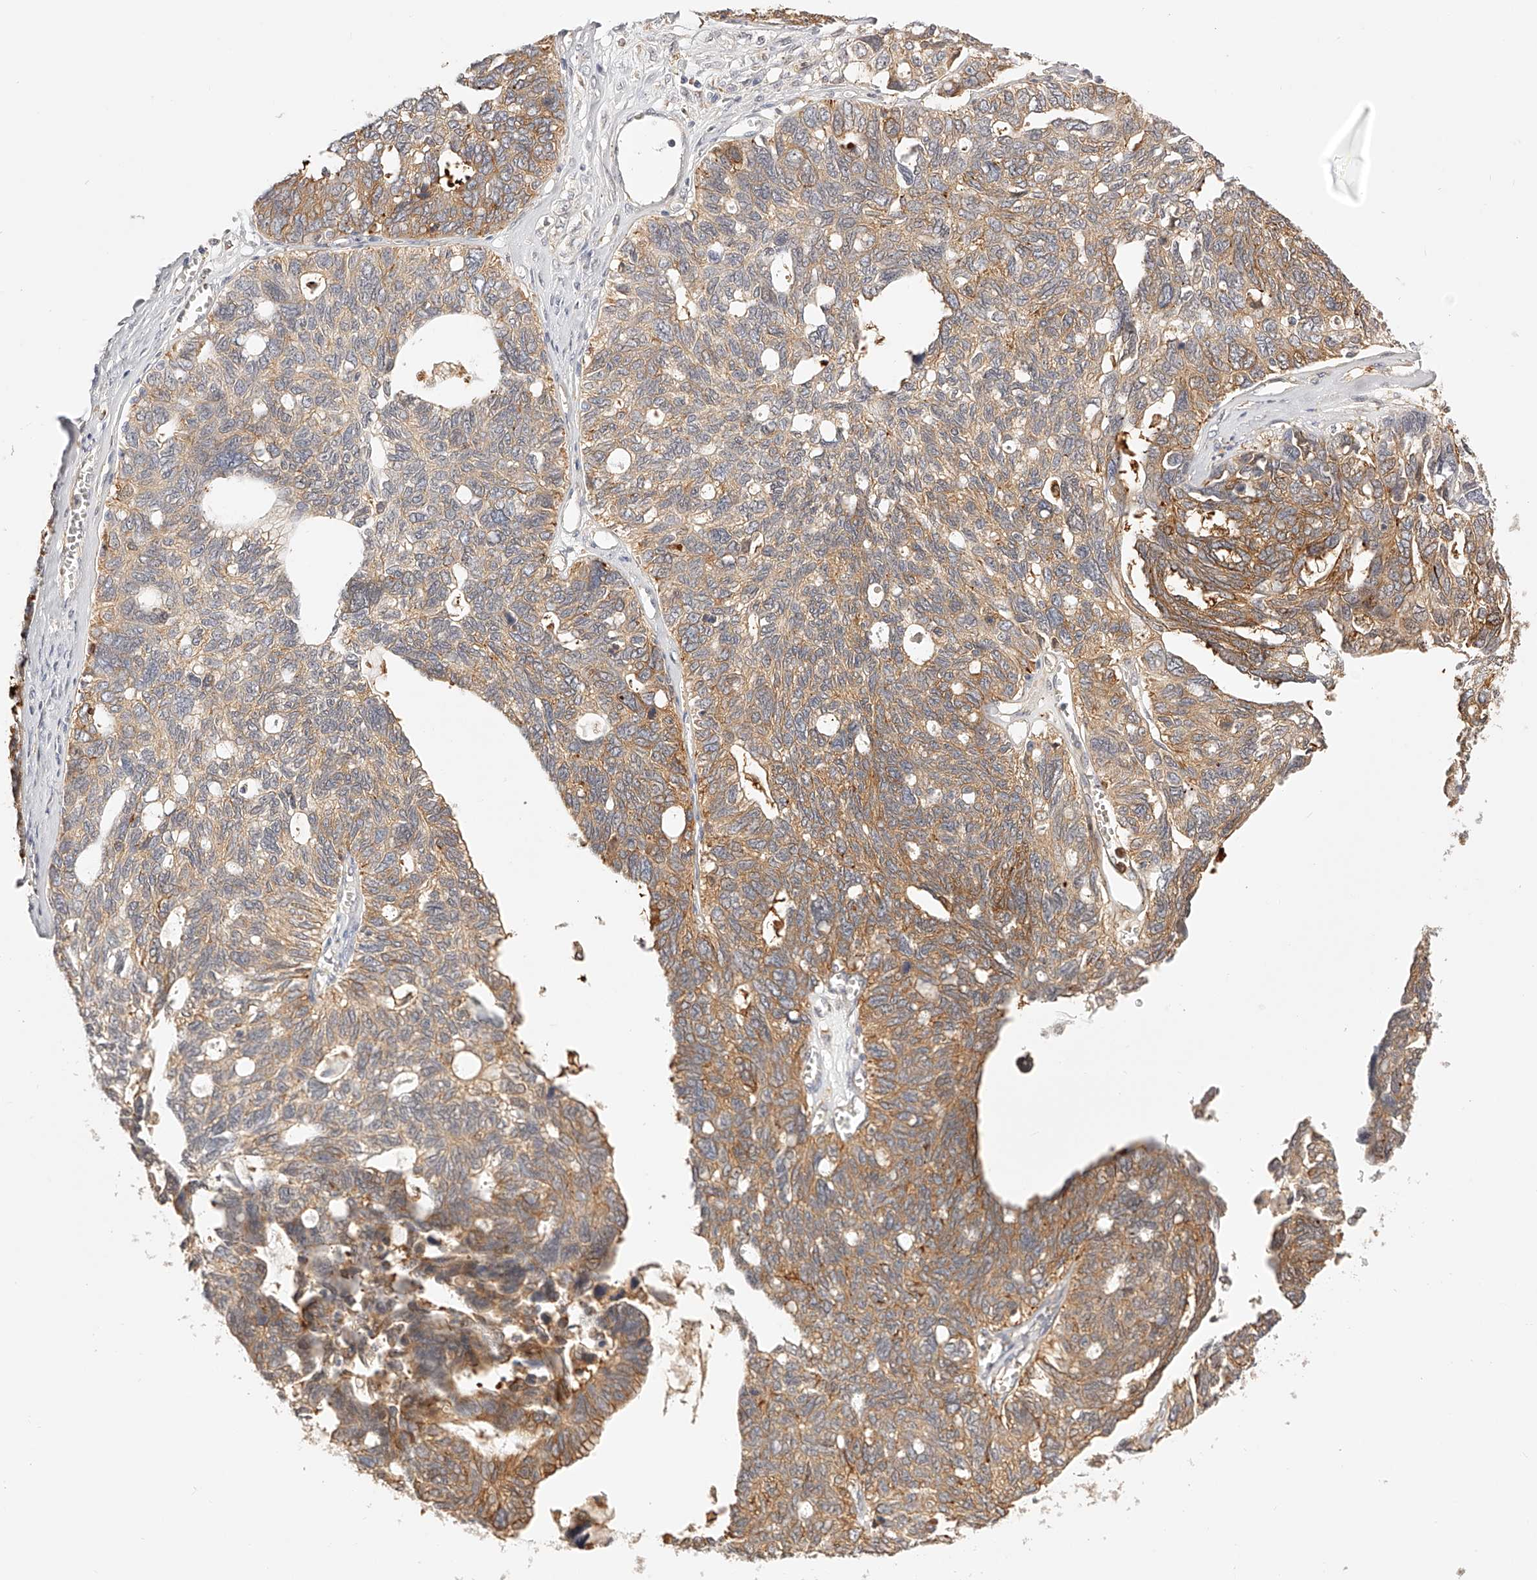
{"staining": {"intensity": "moderate", "quantity": ">75%", "location": "cytoplasmic/membranous"}, "tissue": "ovarian cancer", "cell_type": "Tumor cells", "image_type": "cancer", "snomed": [{"axis": "morphology", "description": "Cystadenocarcinoma, serous, NOS"}, {"axis": "topography", "description": "Ovary"}], "caption": "An image of human ovarian cancer stained for a protein exhibits moderate cytoplasmic/membranous brown staining in tumor cells. The protein is shown in brown color, while the nuclei are stained blue.", "gene": "SYNC", "patient": {"sex": "female", "age": 79}}